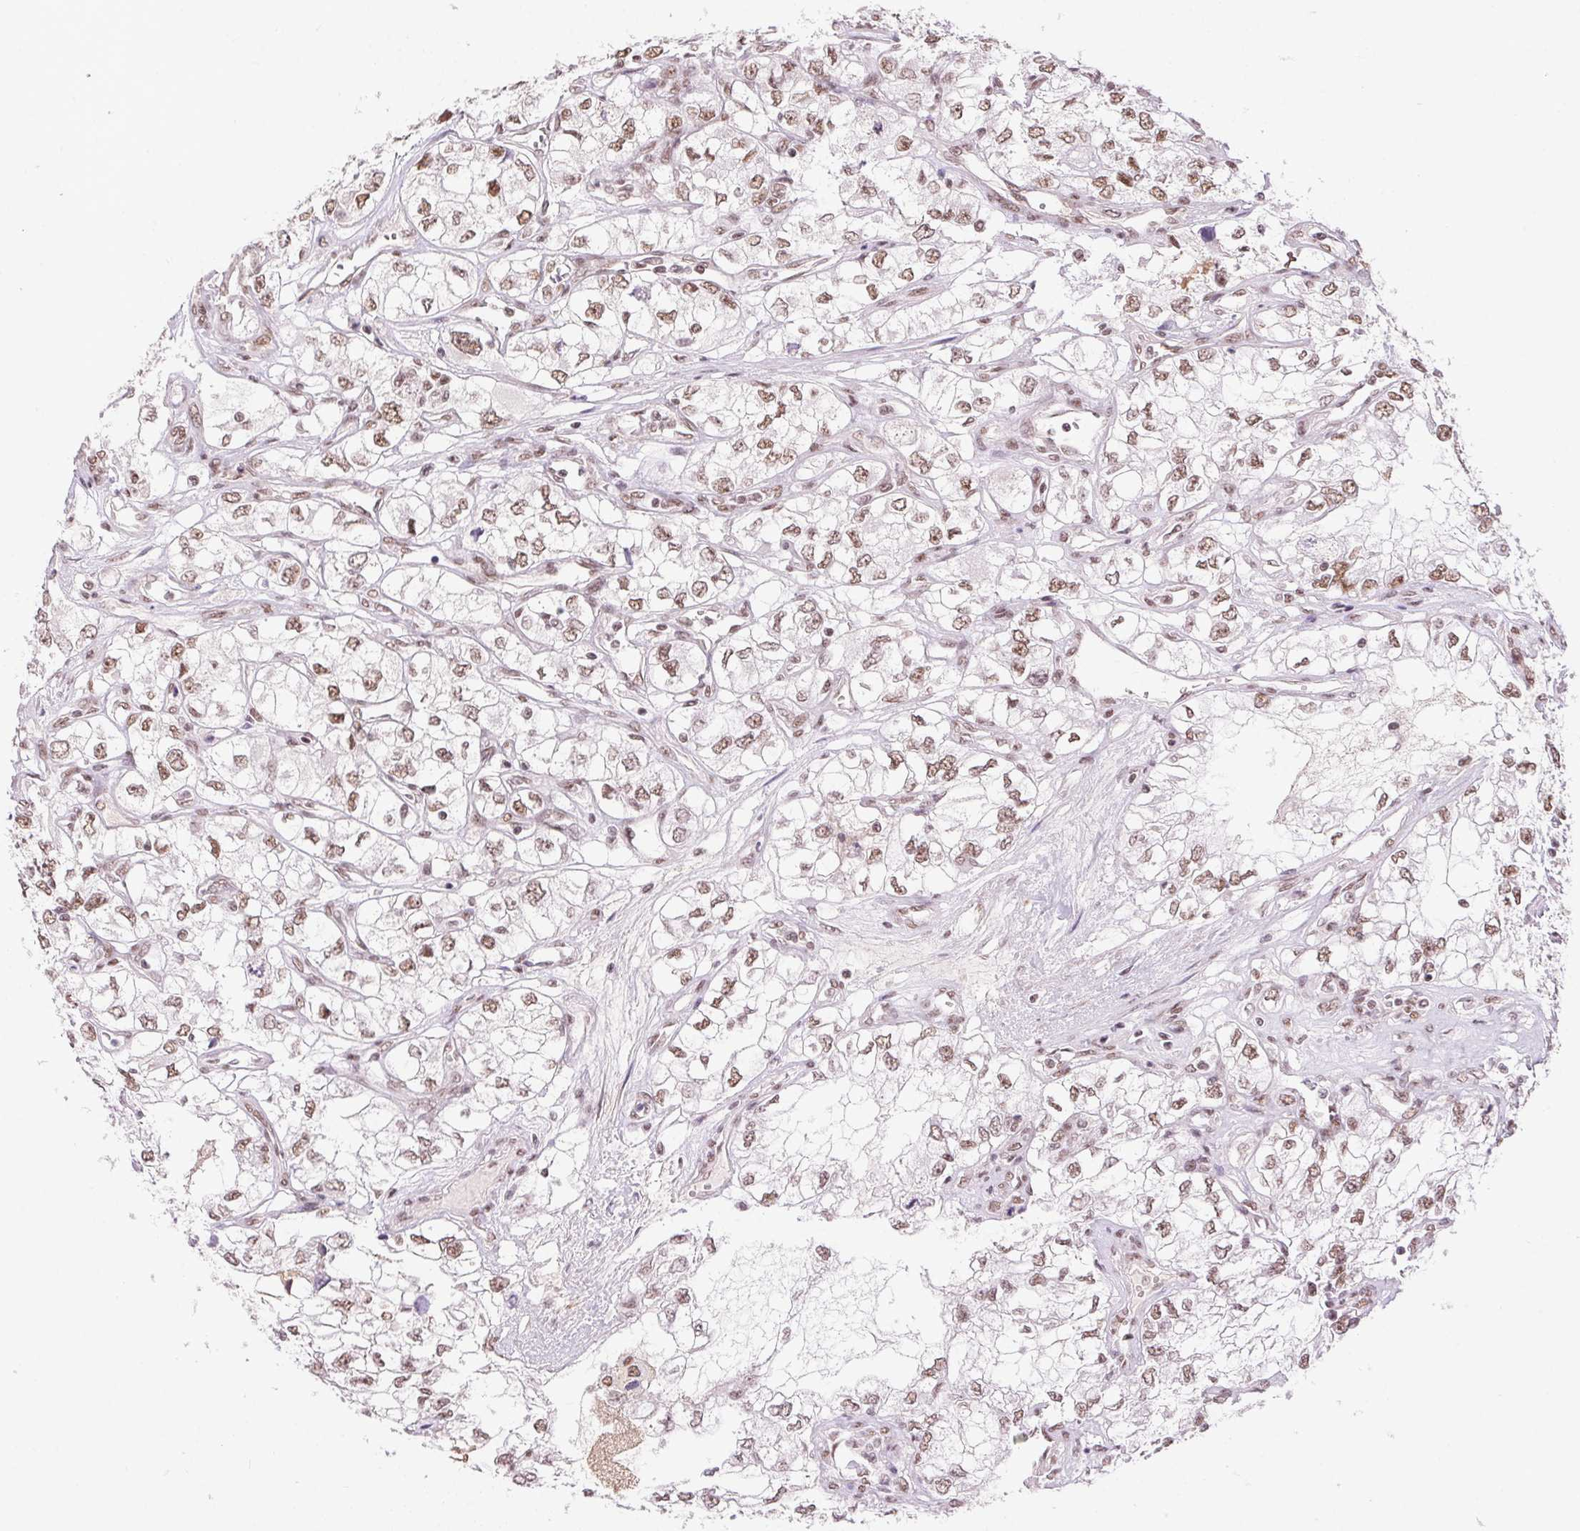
{"staining": {"intensity": "moderate", "quantity": ">75%", "location": "nuclear"}, "tissue": "renal cancer", "cell_type": "Tumor cells", "image_type": "cancer", "snomed": [{"axis": "morphology", "description": "Adenocarcinoma, NOS"}, {"axis": "topography", "description": "Kidney"}], "caption": "Immunohistochemical staining of human renal cancer (adenocarcinoma) demonstrates medium levels of moderate nuclear protein staining in approximately >75% of tumor cells. The staining was performed using DAB to visualize the protein expression in brown, while the nuclei were stained in blue with hematoxylin (Magnification: 20x).", "gene": "DDX17", "patient": {"sex": "female", "age": 59}}